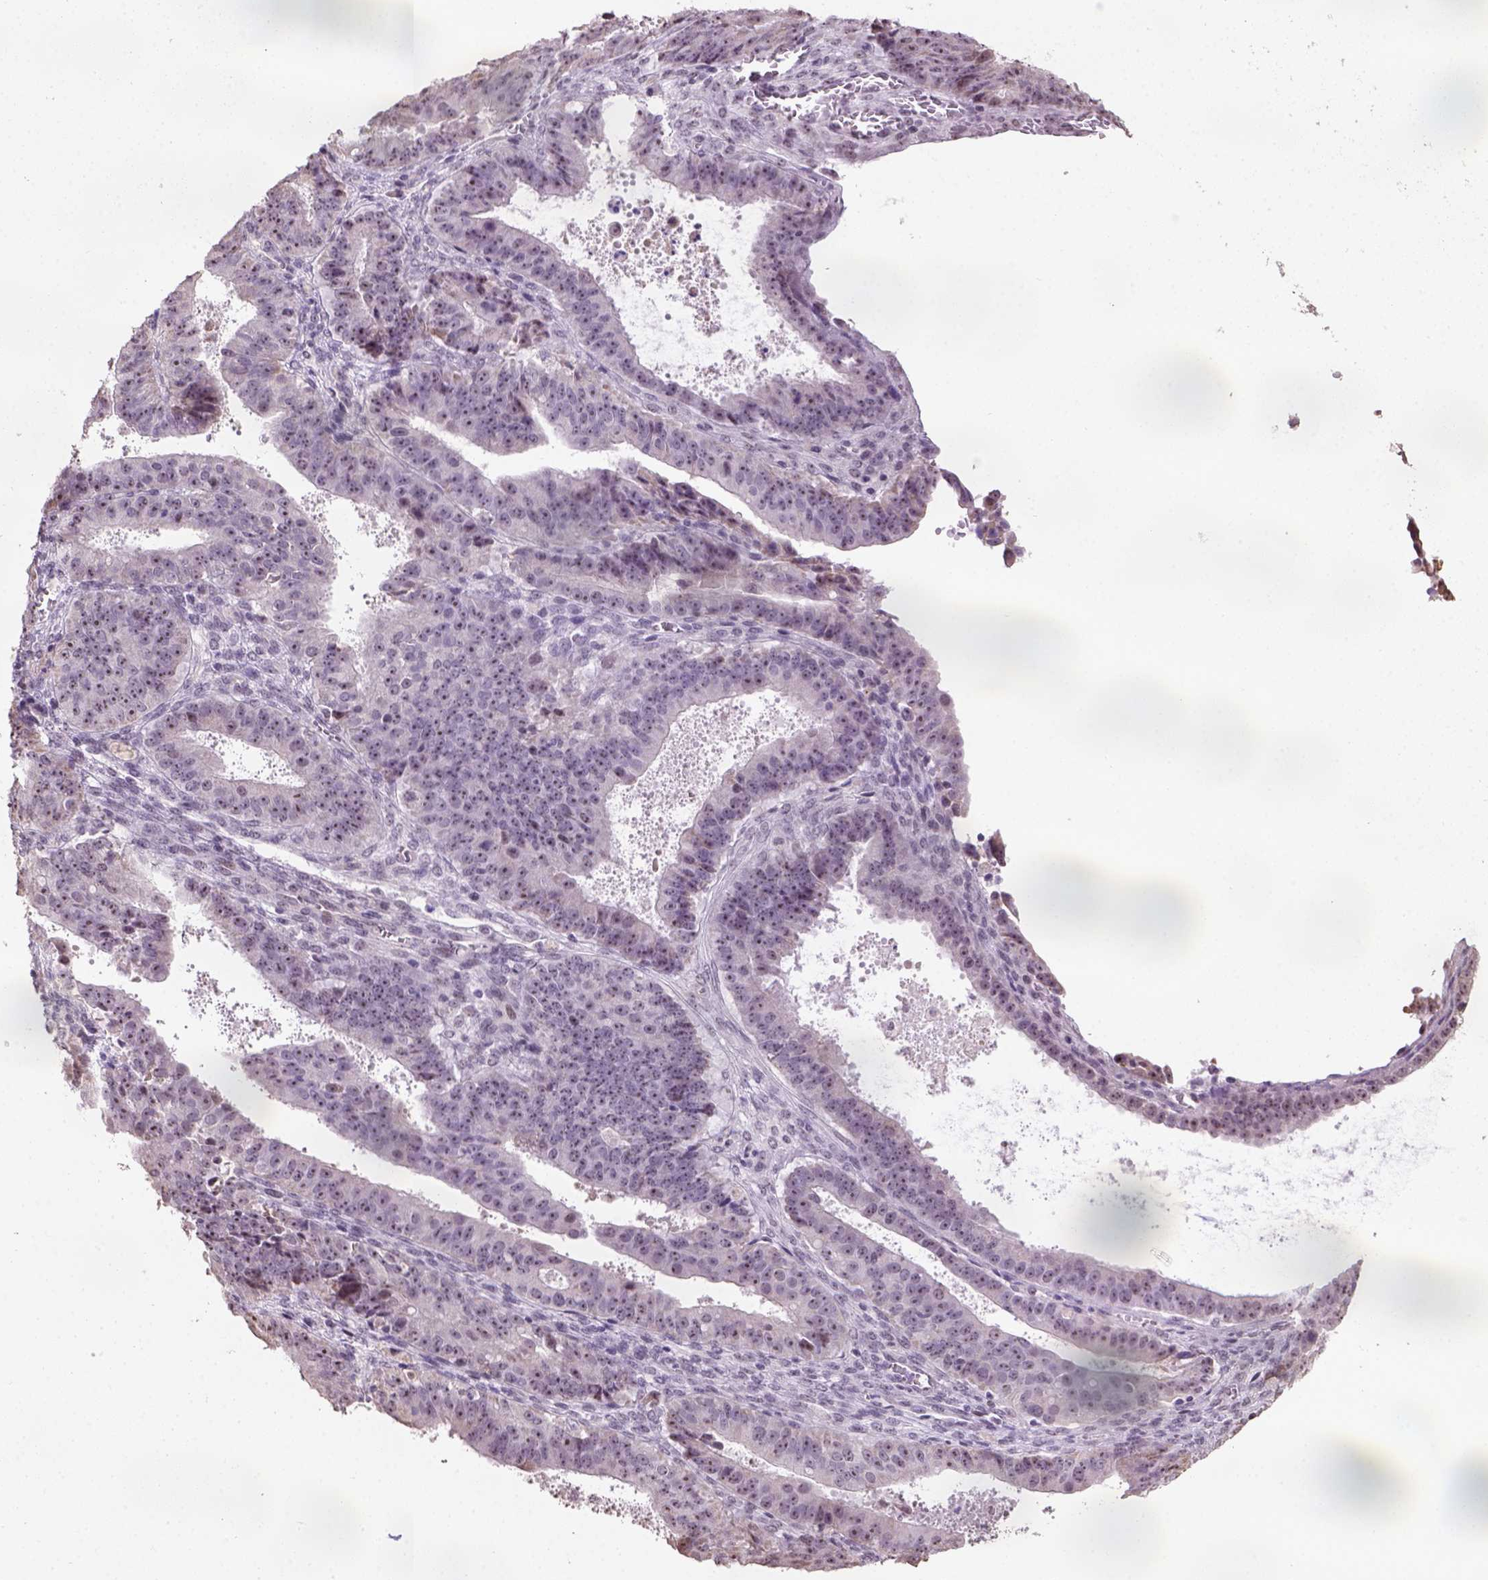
{"staining": {"intensity": "moderate", "quantity": ">75%", "location": "nuclear"}, "tissue": "ovarian cancer", "cell_type": "Tumor cells", "image_type": "cancer", "snomed": [{"axis": "morphology", "description": "Carcinoma, endometroid"}, {"axis": "topography", "description": "Ovary"}], "caption": "Ovarian cancer tissue displays moderate nuclear staining in about >75% of tumor cells", "gene": "DDX50", "patient": {"sex": "female", "age": 42}}